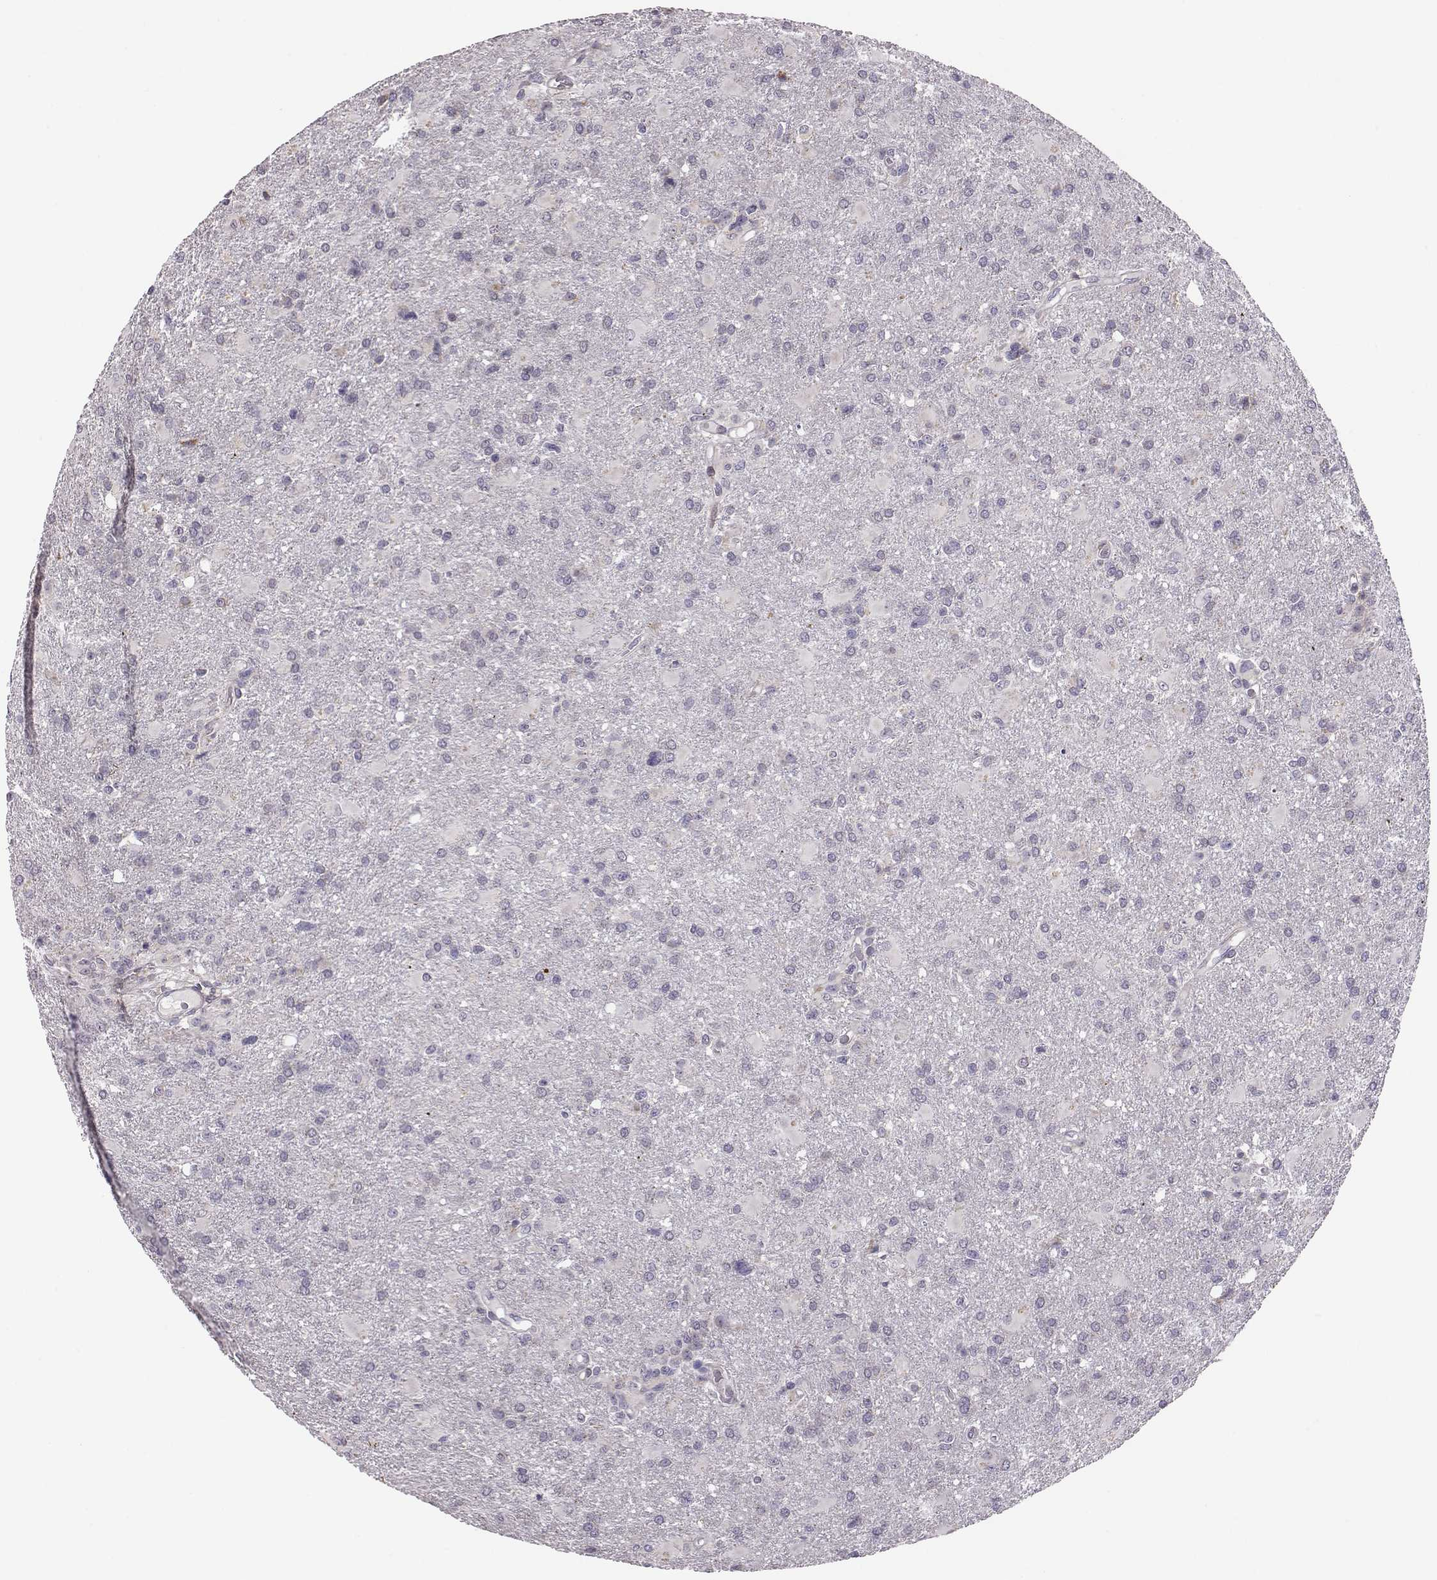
{"staining": {"intensity": "negative", "quantity": "none", "location": "none"}, "tissue": "glioma", "cell_type": "Tumor cells", "image_type": "cancer", "snomed": [{"axis": "morphology", "description": "Glioma, malignant, High grade"}, {"axis": "topography", "description": "Brain"}], "caption": "Tumor cells are negative for protein expression in human malignant glioma (high-grade).", "gene": "SELENOI", "patient": {"sex": "male", "age": 68}}